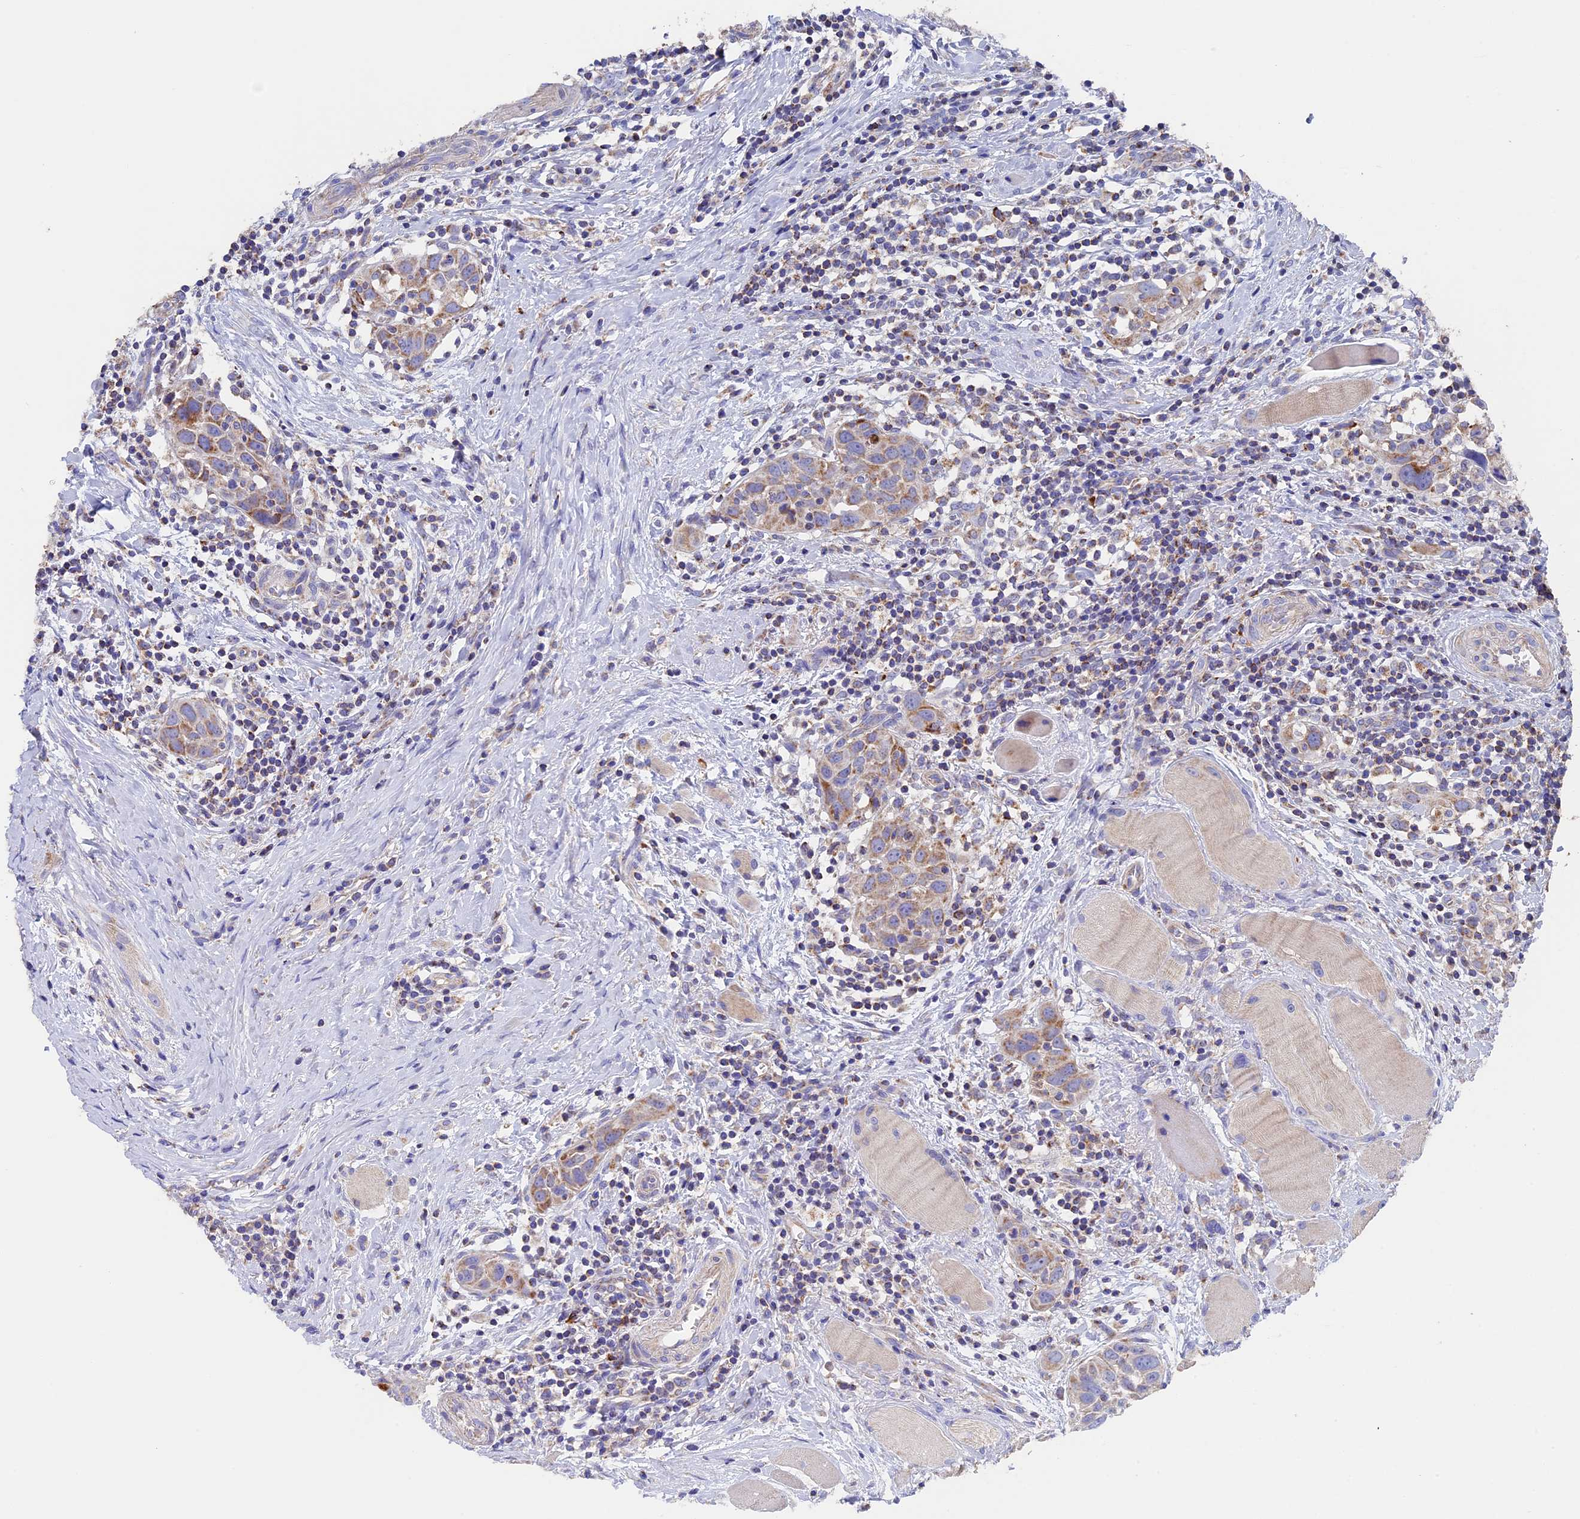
{"staining": {"intensity": "moderate", "quantity": ">75%", "location": "cytoplasmic/membranous"}, "tissue": "head and neck cancer", "cell_type": "Tumor cells", "image_type": "cancer", "snomed": [{"axis": "morphology", "description": "Squamous cell carcinoma, NOS"}, {"axis": "topography", "description": "Oral tissue"}, {"axis": "topography", "description": "Head-Neck"}], "caption": "High-power microscopy captured an immunohistochemistry photomicrograph of head and neck cancer, revealing moderate cytoplasmic/membranous expression in about >75% of tumor cells.", "gene": "ADAT1", "patient": {"sex": "female", "age": 50}}